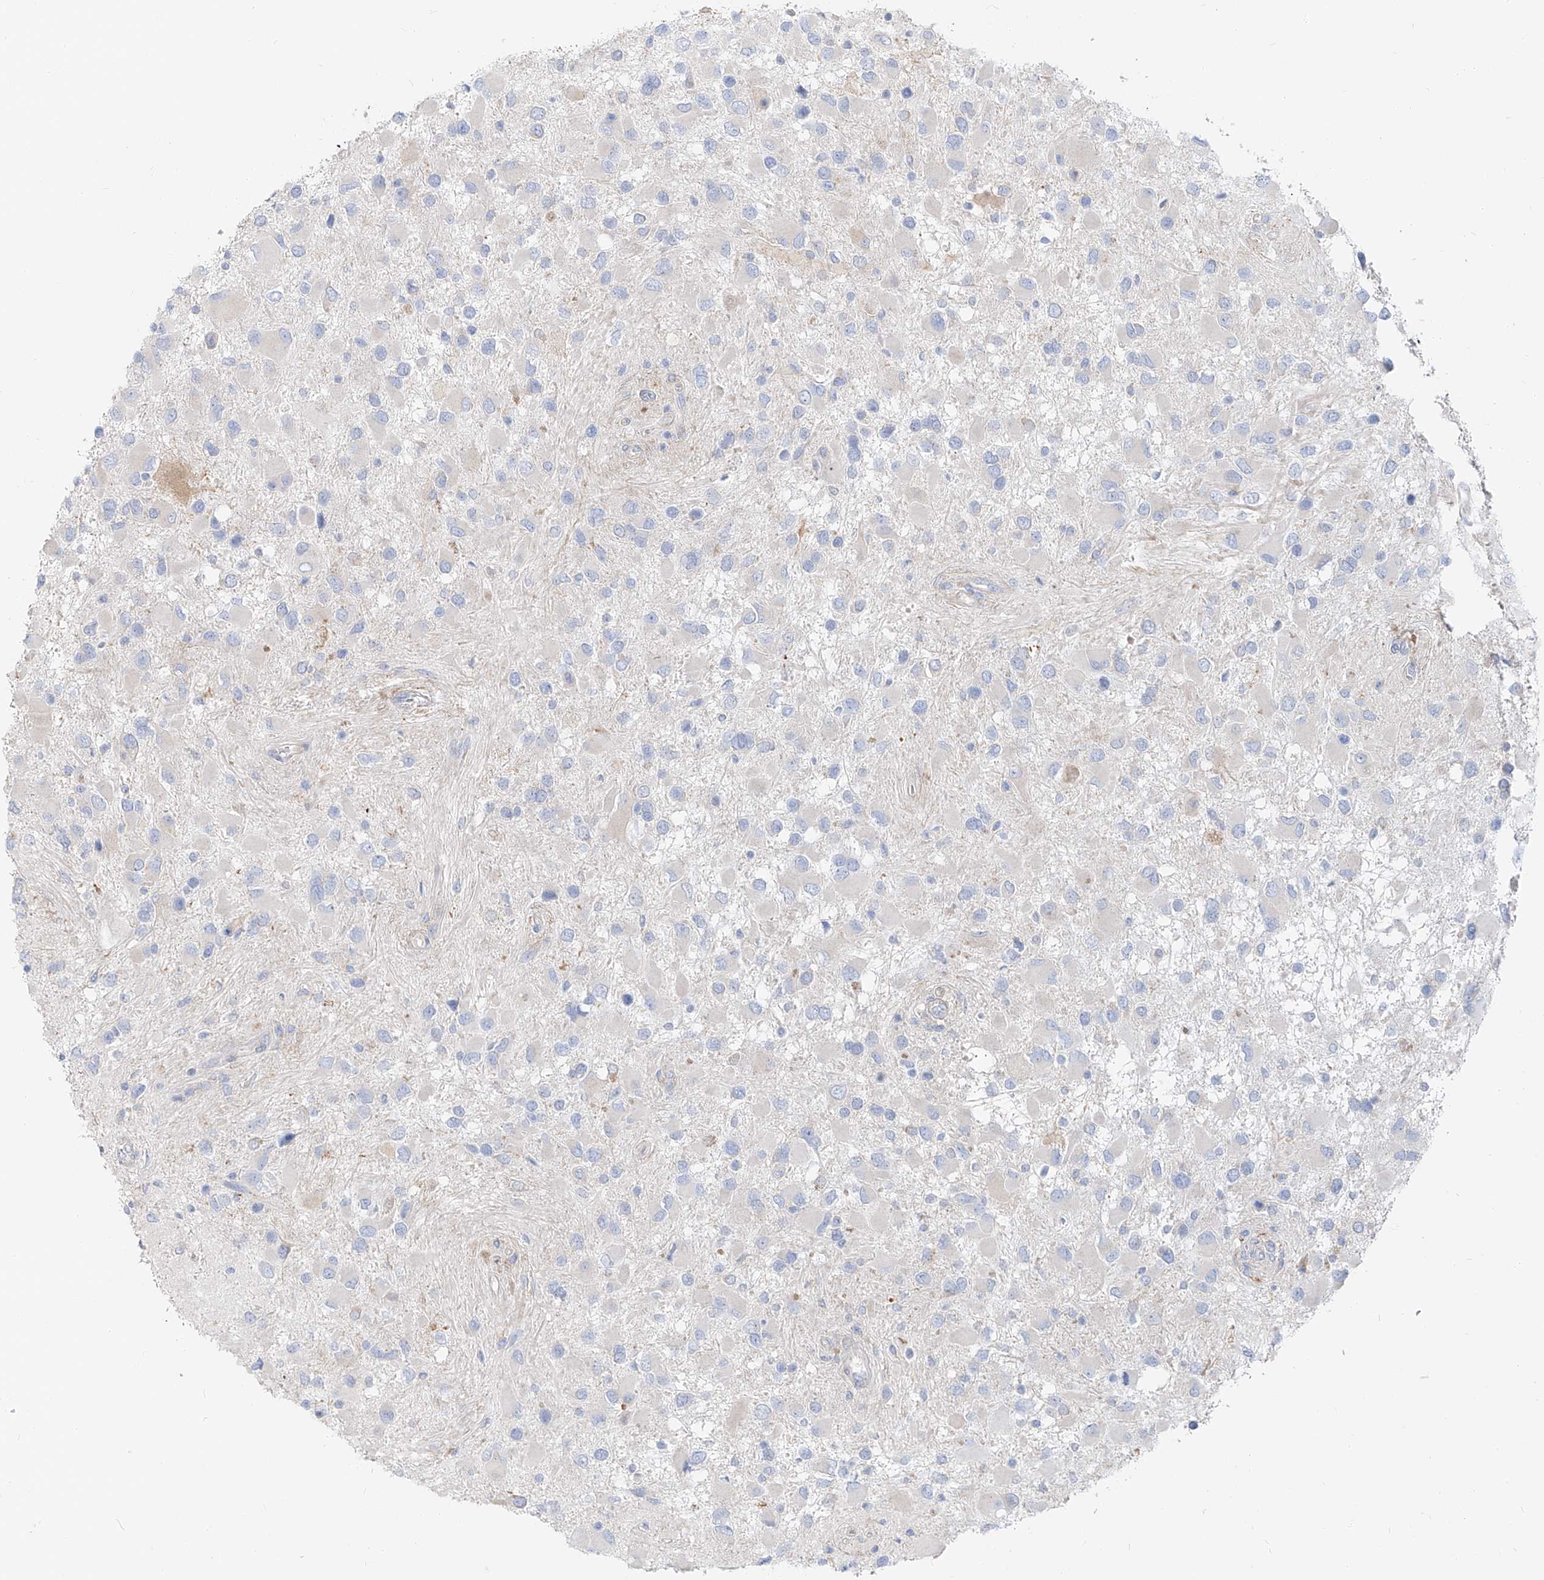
{"staining": {"intensity": "negative", "quantity": "none", "location": "none"}, "tissue": "glioma", "cell_type": "Tumor cells", "image_type": "cancer", "snomed": [{"axis": "morphology", "description": "Glioma, malignant, High grade"}, {"axis": "topography", "description": "Brain"}], "caption": "IHC micrograph of neoplastic tissue: human glioma stained with DAB (3,3'-diaminobenzidine) exhibits no significant protein positivity in tumor cells.", "gene": "UFL1", "patient": {"sex": "male", "age": 53}}